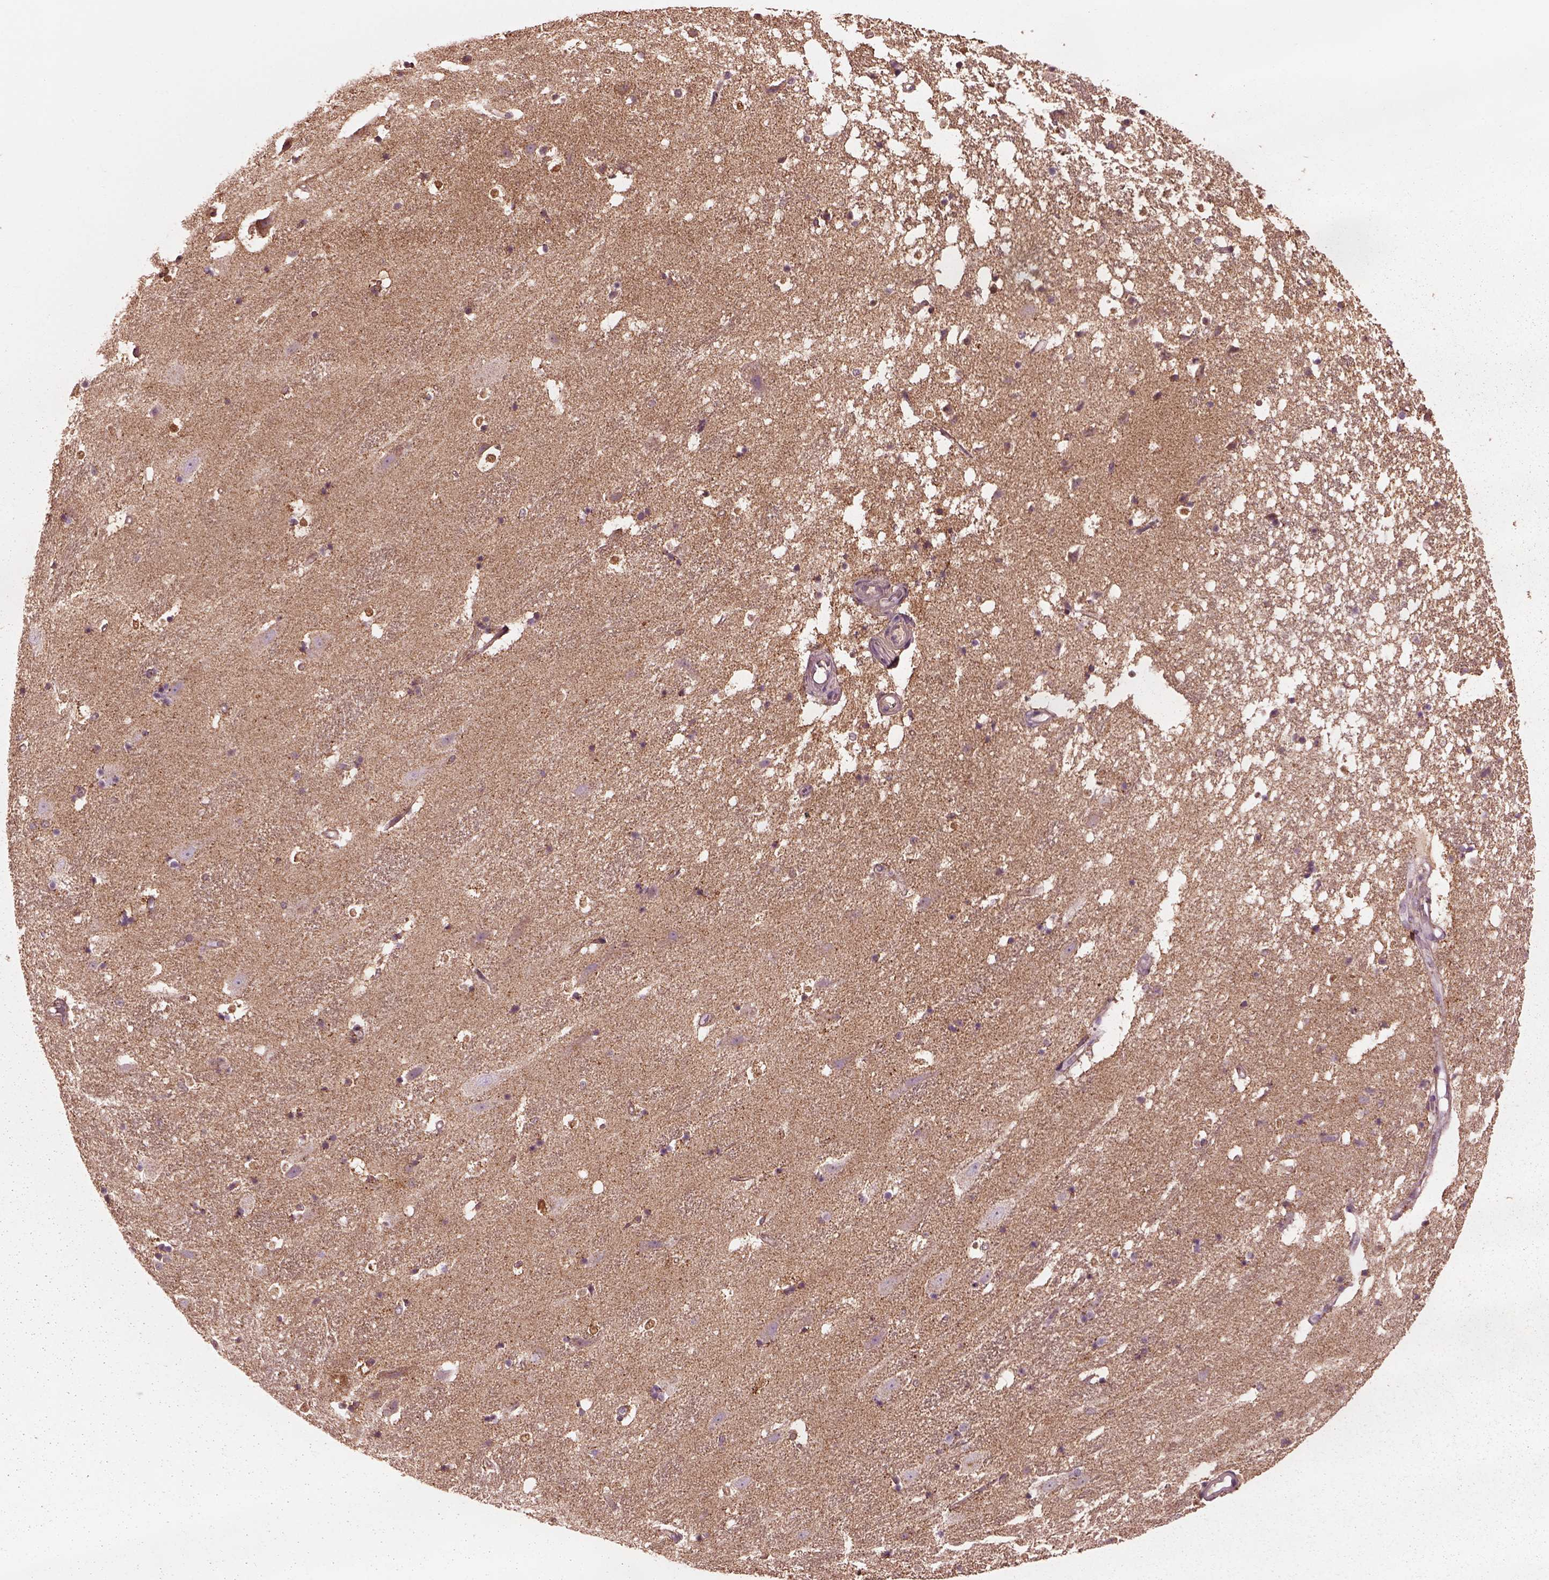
{"staining": {"intensity": "moderate", "quantity": "25%-75%", "location": "cytoplasmic/membranous"}, "tissue": "hippocampus", "cell_type": "Glial cells", "image_type": "normal", "snomed": [{"axis": "morphology", "description": "Normal tissue, NOS"}, {"axis": "topography", "description": "Hippocampus"}], "caption": "High-power microscopy captured an immunohistochemistry (IHC) micrograph of benign hippocampus, revealing moderate cytoplasmic/membranous expression in approximately 25%-75% of glial cells.", "gene": "SRI", "patient": {"sex": "male", "age": 49}}